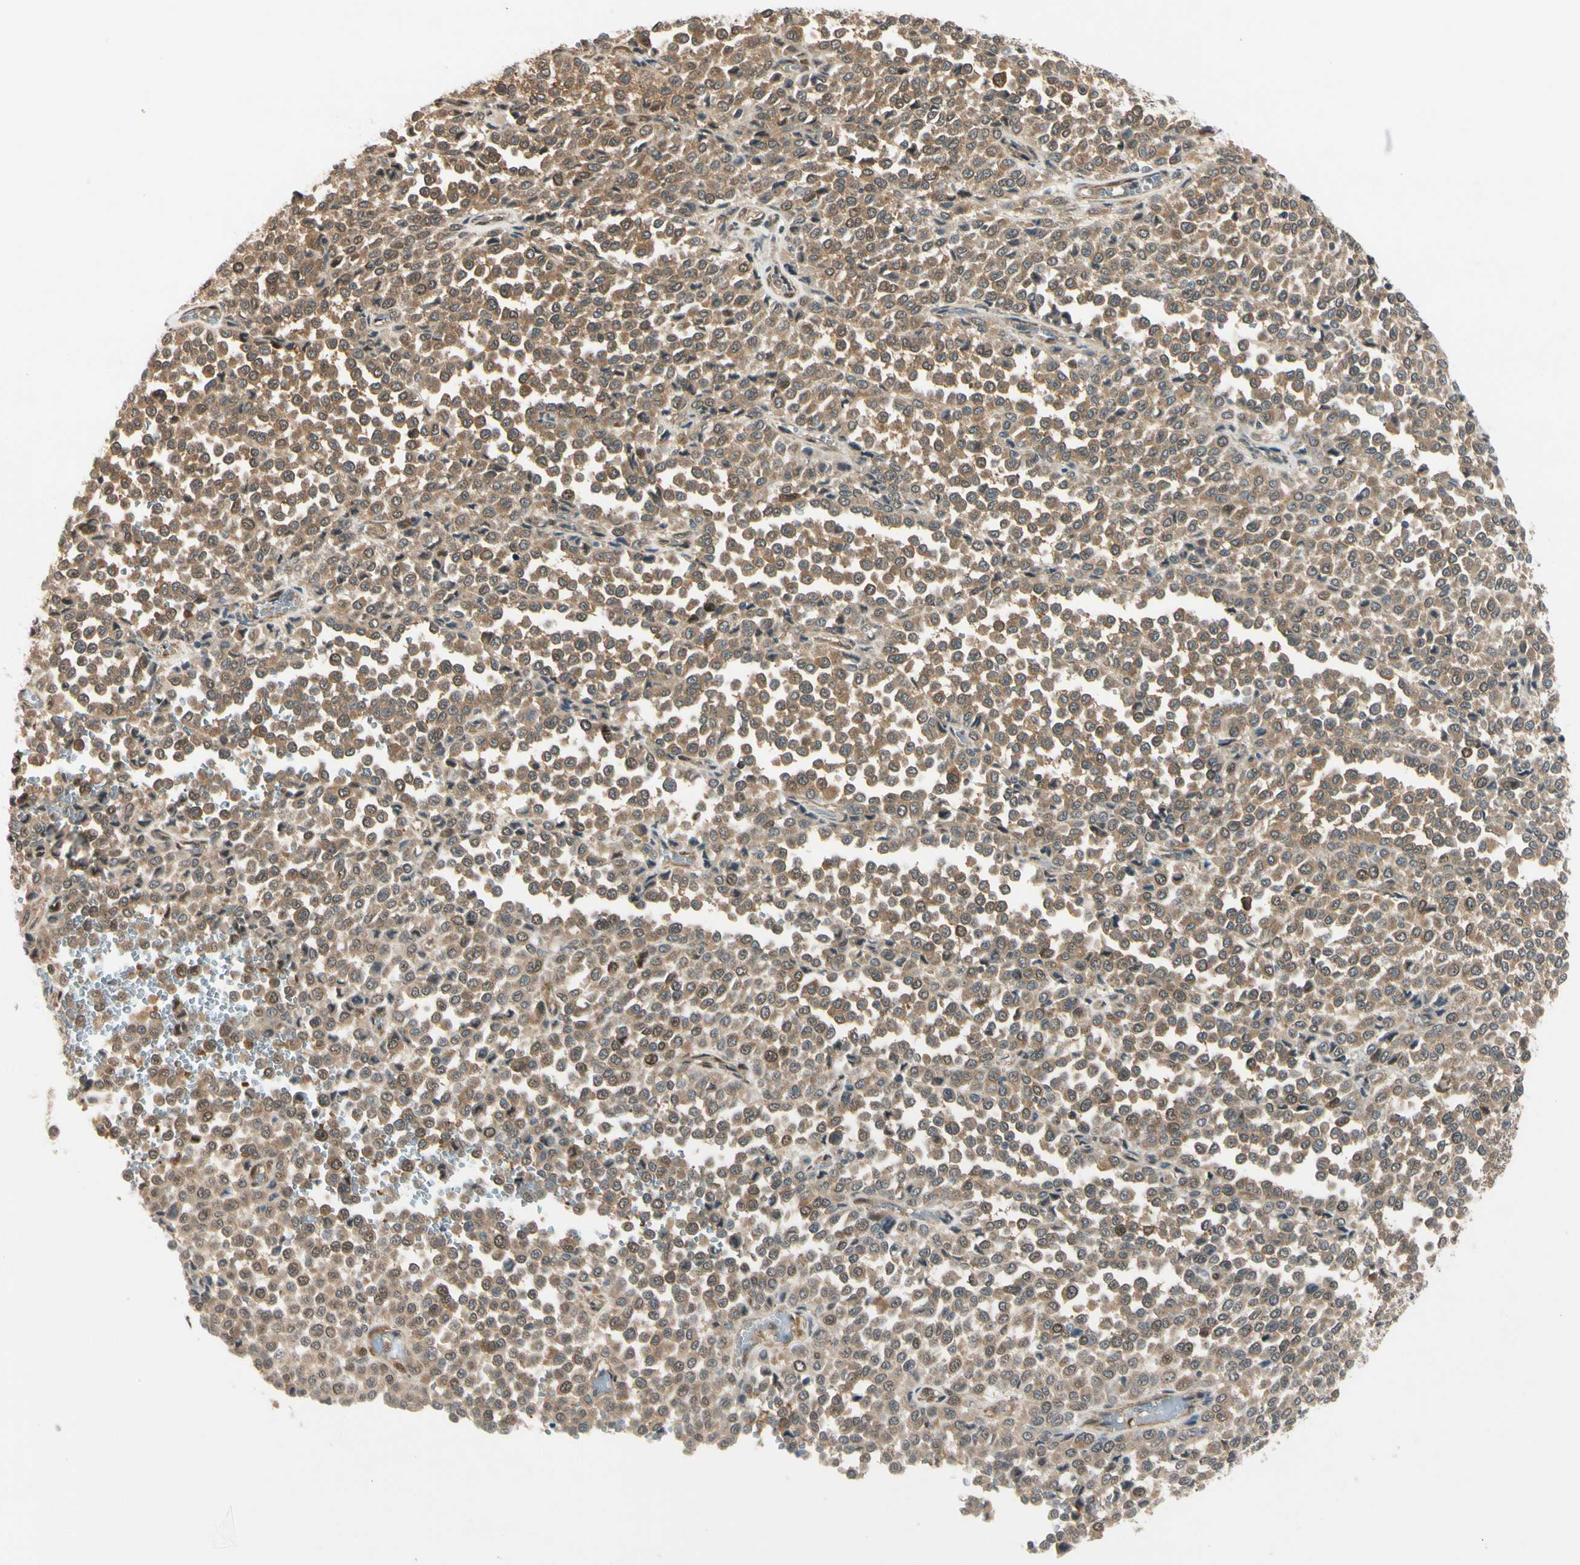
{"staining": {"intensity": "moderate", "quantity": ">75%", "location": "cytoplasmic/membranous,nuclear"}, "tissue": "melanoma", "cell_type": "Tumor cells", "image_type": "cancer", "snomed": [{"axis": "morphology", "description": "Malignant melanoma, Metastatic site"}, {"axis": "topography", "description": "Pancreas"}], "caption": "An image of malignant melanoma (metastatic site) stained for a protein displays moderate cytoplasmic/membranous and nuclear brown staining in tumor cells.", "gene": "RASGRF1", "patient": {"sex": "female", "age": 30}}